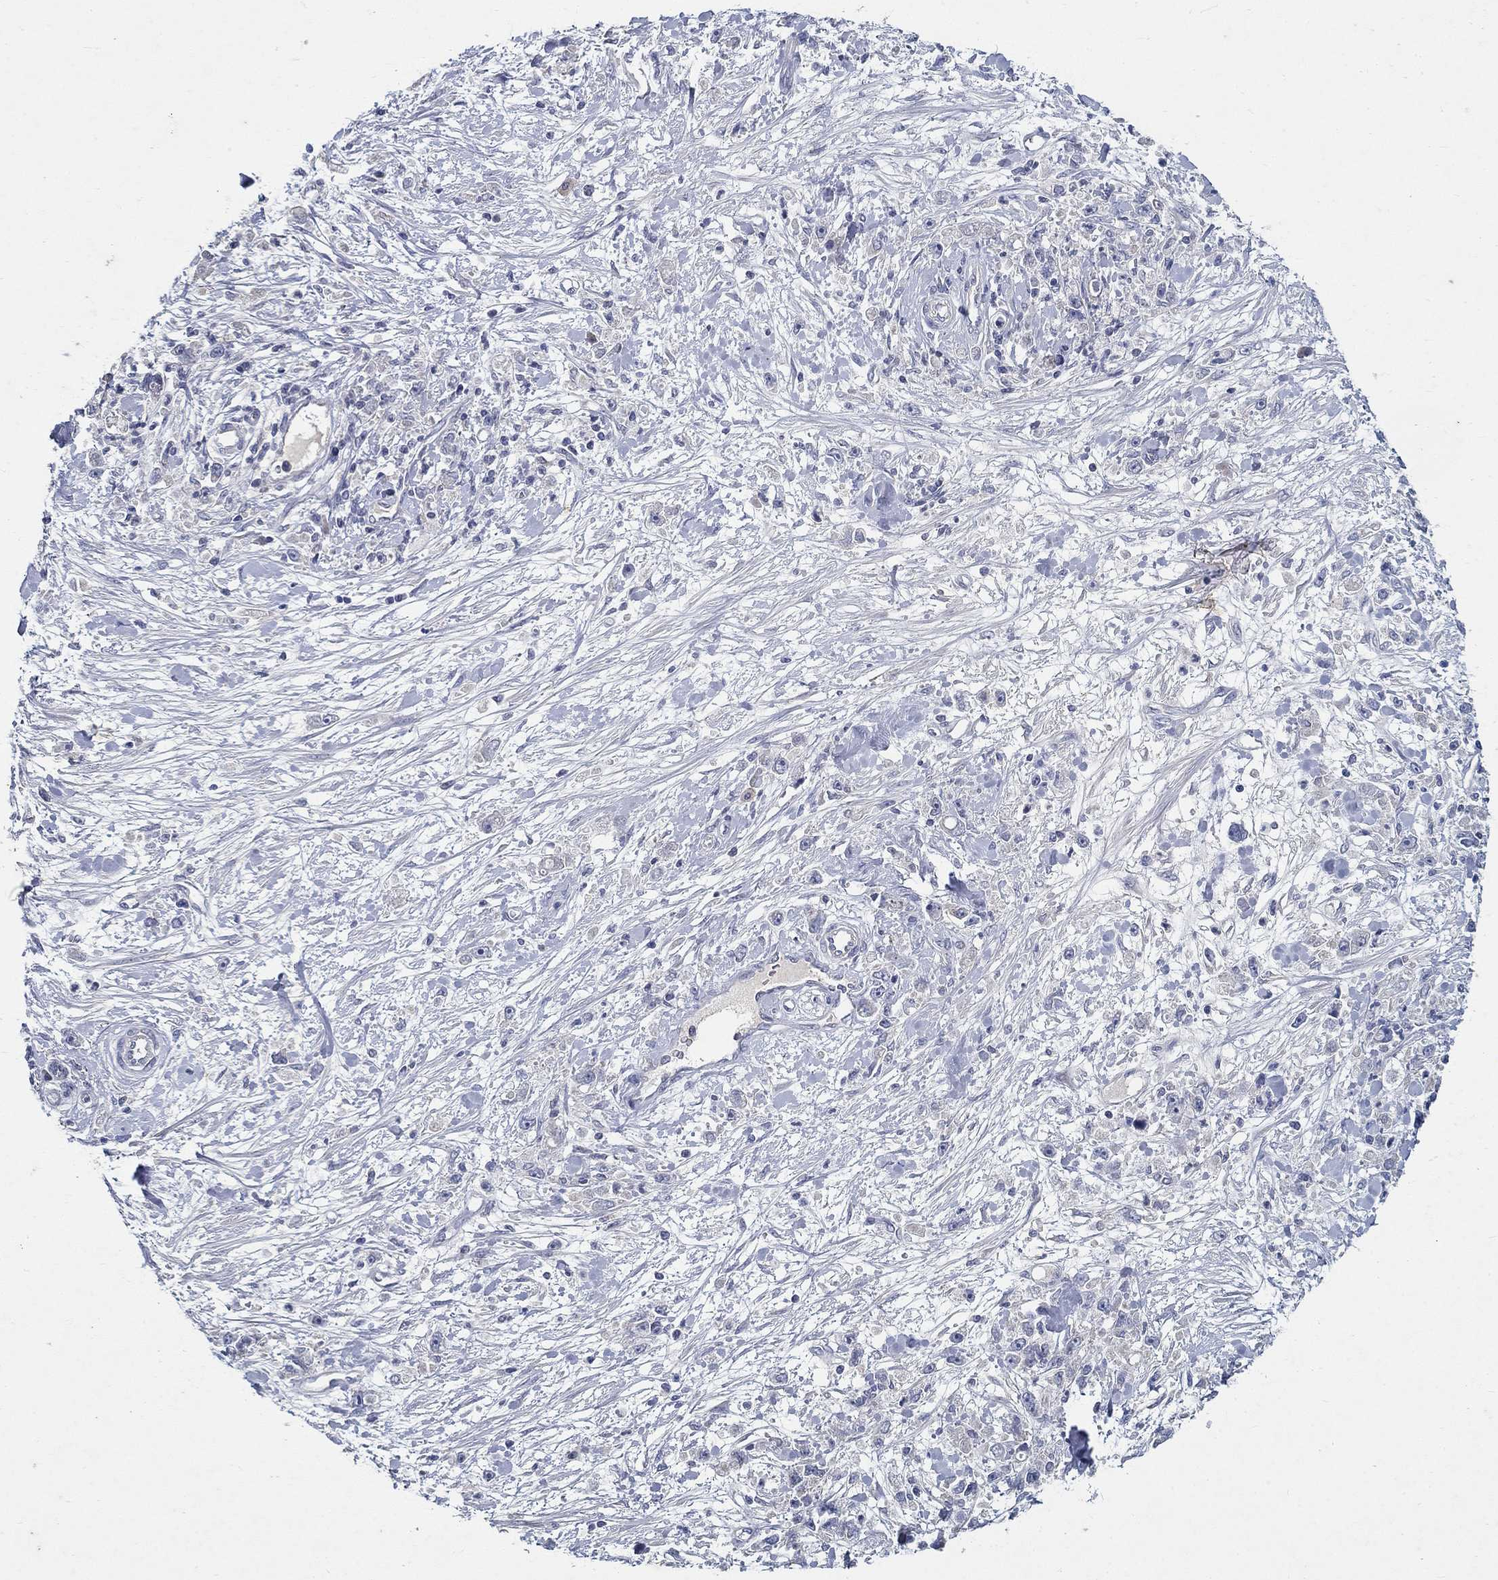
{"staining": {"intensity": "negative", "quantity": "none", "location": "none"}, "tissue": "stomach cancer", "cell_type": "Tumor cells", "image_type": "cancer", "snomed": [{"axis": "morphology", "description": "Adenocarcinoma, NOS"}, {"axis": "topography", "description": "Stomach"}], "caption": "IHC of stomach cancer shows no positivity in tumor cells.", "gene": "PROZ", "patient": {"sex": "female", "age": 59}}